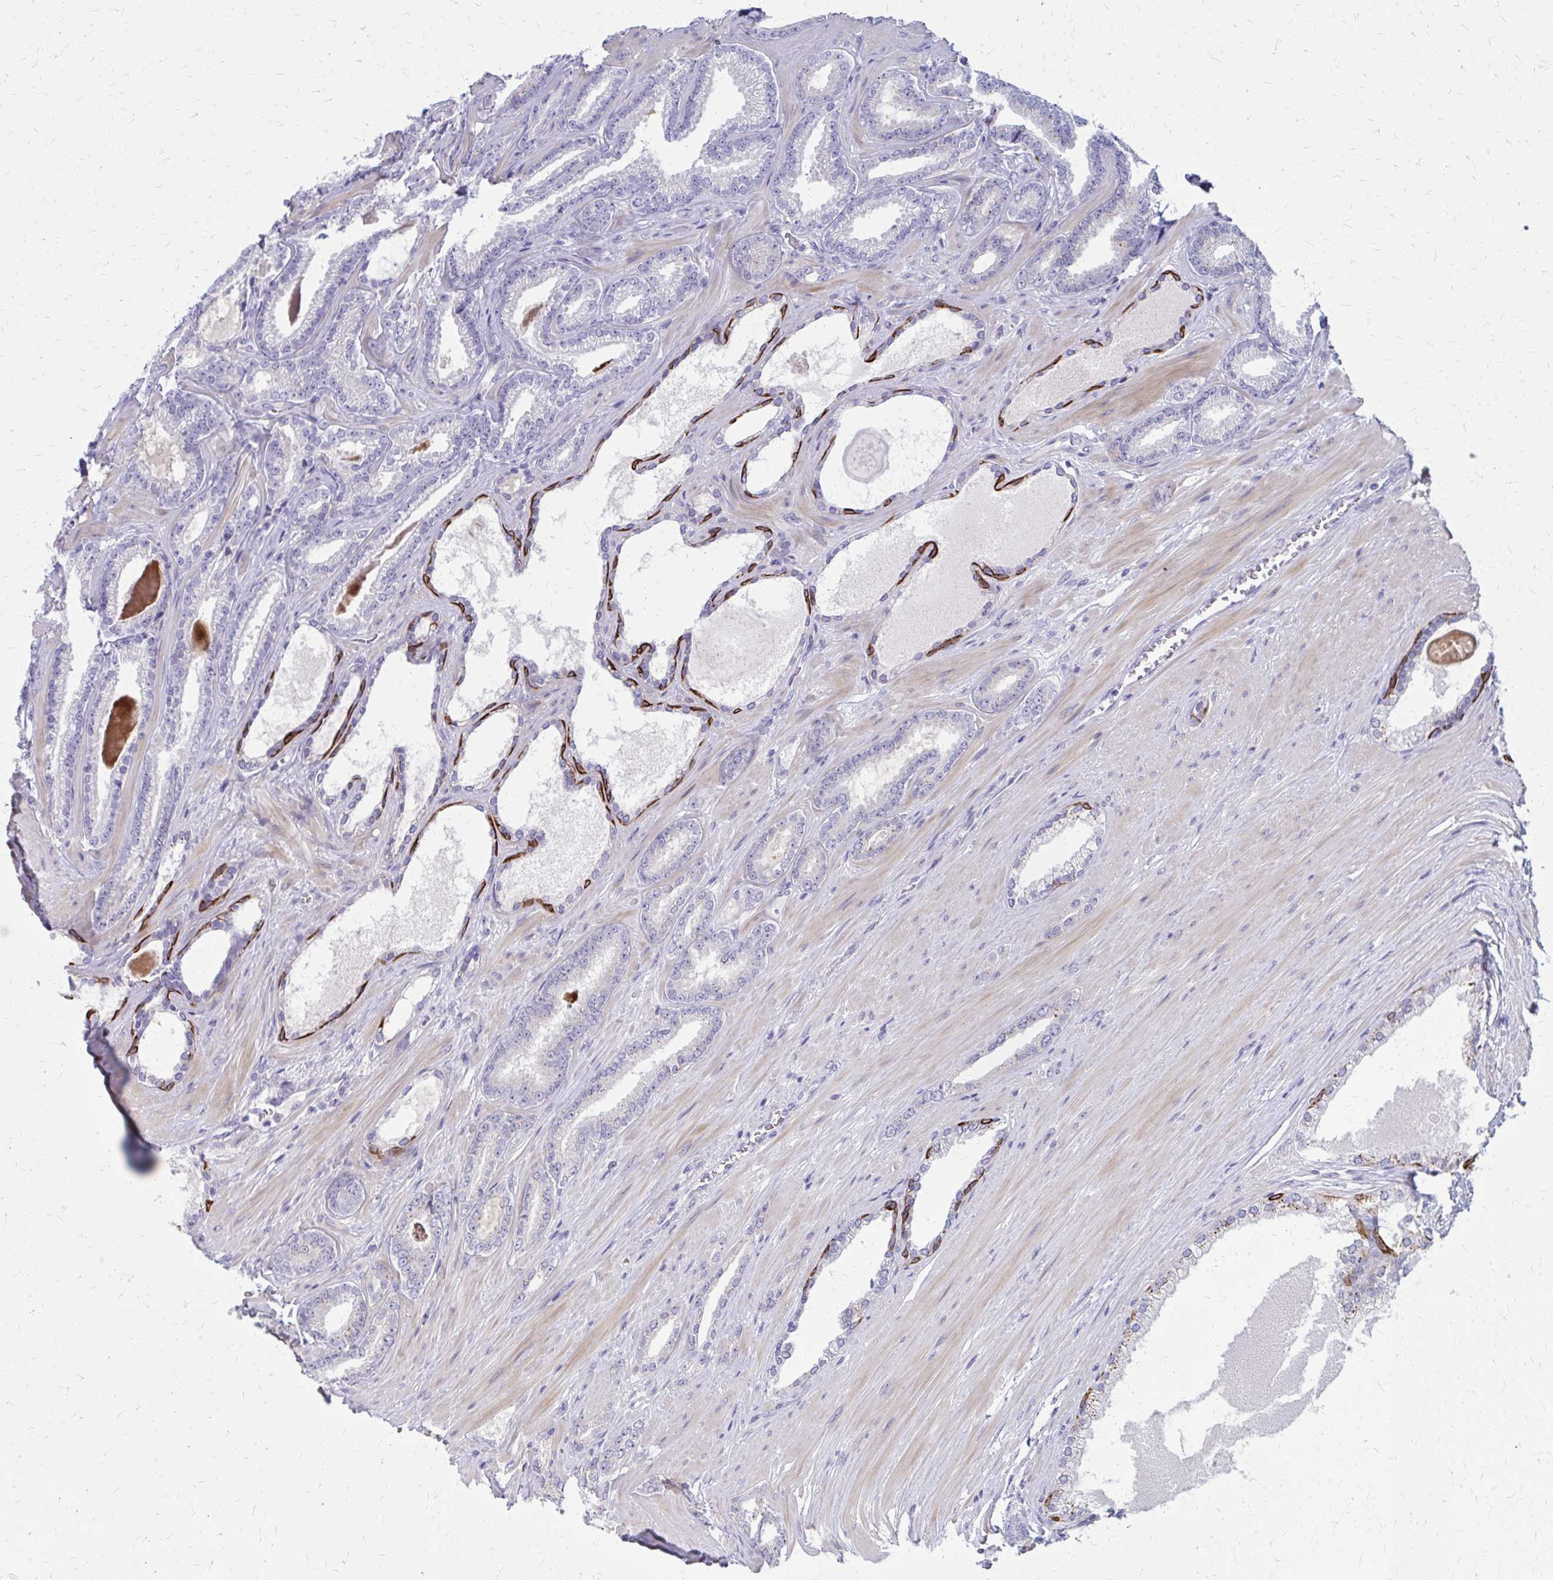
{"staining": {"intensity": "negative", "quantity": "none", "location": "none"}, "tissue": "prostate cancer", "cell_type": "Tumor cells", "image_type": "cancer", "snomed": [{"axis": "morphology", "description": "Adenocarcinoma, Low grade"}, {"axis": "topography", "description": "Prostate"}], "caption": "Immunohistochemistry histopathology image of human prostate cancer (adenocarcinoma (low-grade)) stained for a protein (brown), which shows no staining in tumor cells. (Immunohistochemistry (ihc), brightfield microscopy, high magnification).", "gene": "GLYATL2", "patient": {"sex": "male", "age": 61}}